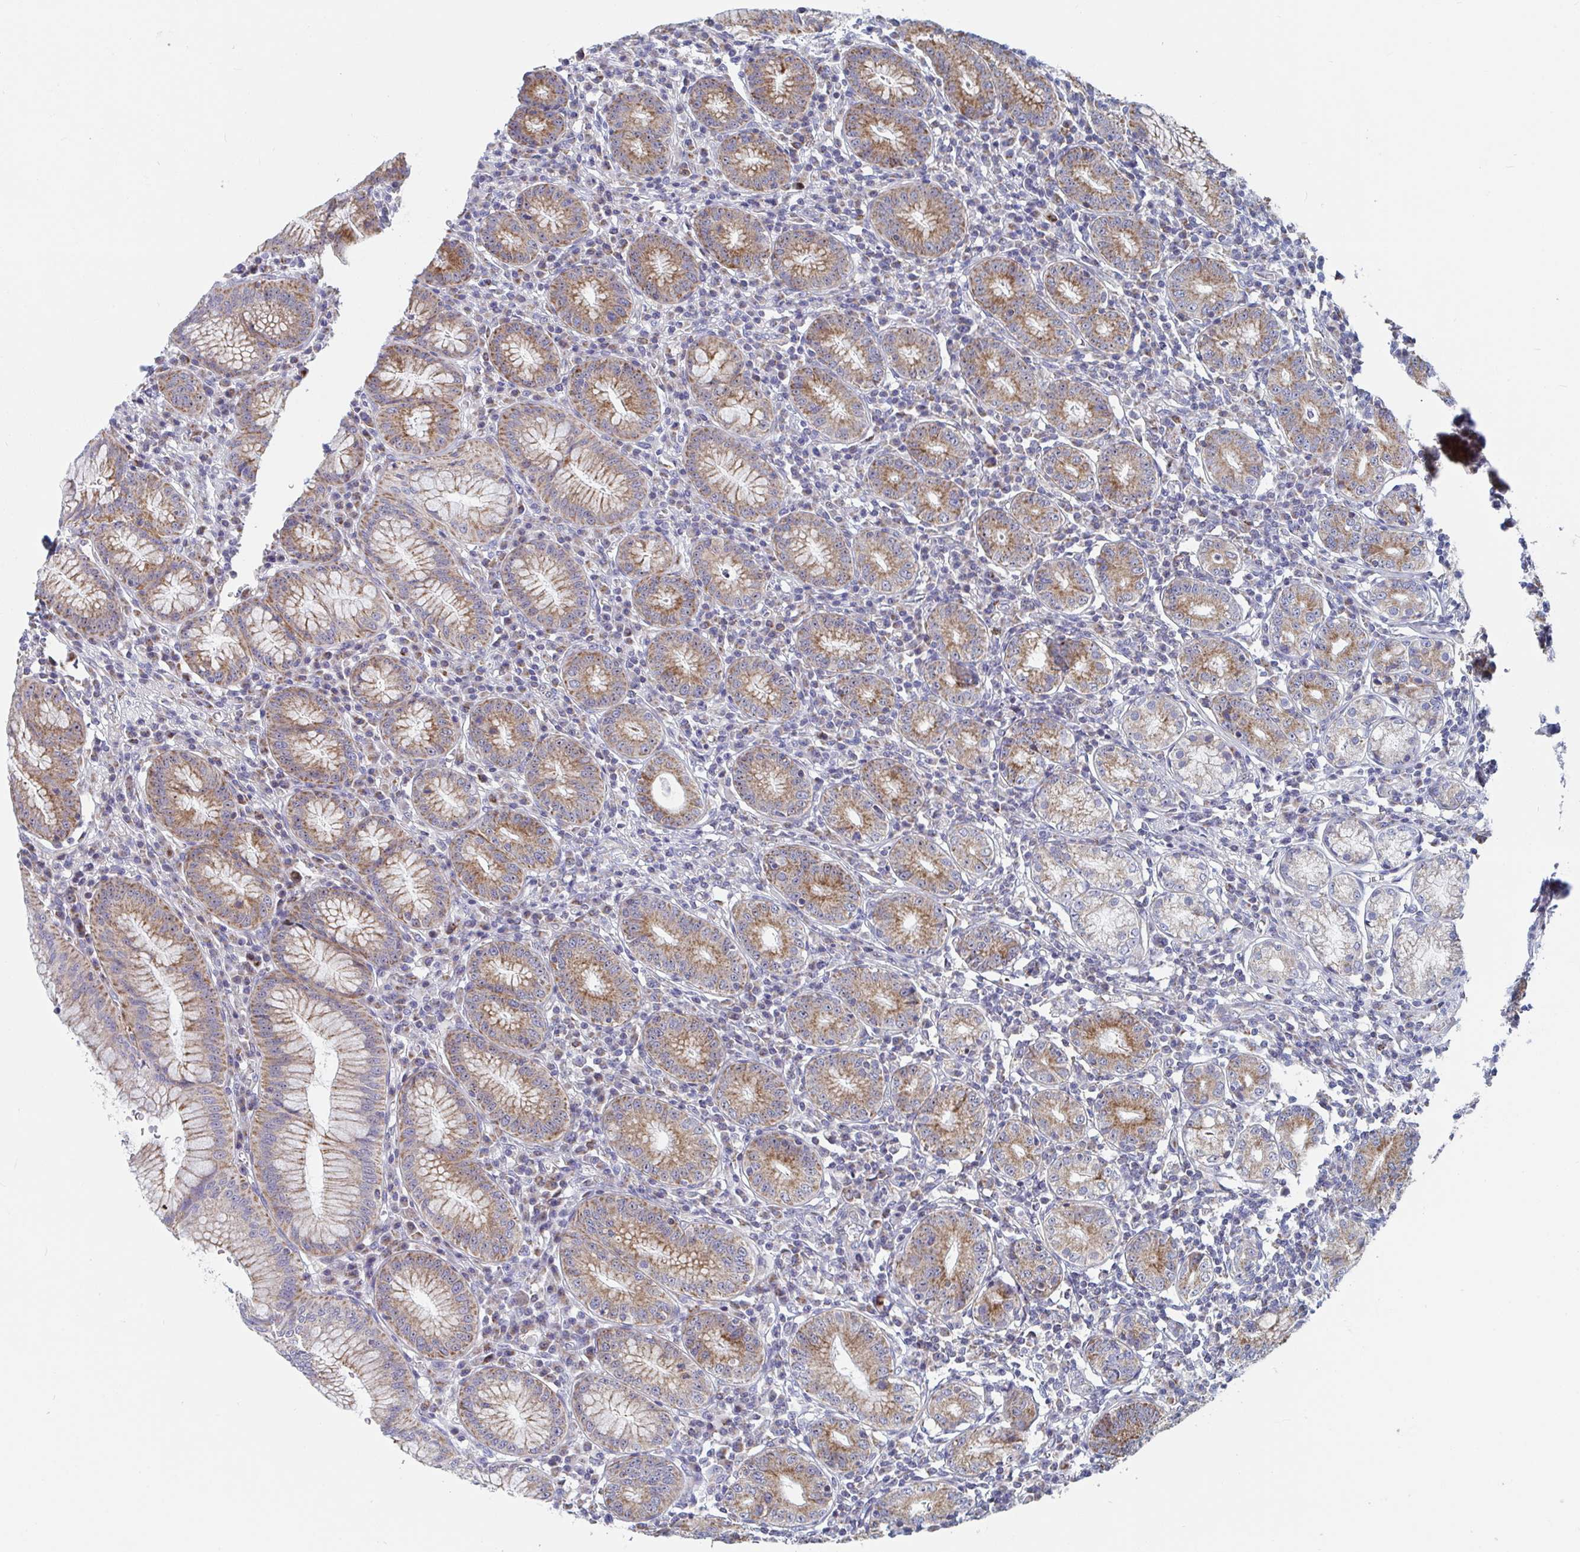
{"staining": {"intensity": "moderate", "quantity": "25%-75%", "location": "cytoplasmic/membranous,nuclear"}, "tissue": "stomach", "cell_type": "Glandular cells", "image_type": "normal", "snomed": [{"axis": "morphology", "description": "Normal tissue, NOS"}, {"axis": "topography", "description": "Stomach"}], "caption": "Benign stomach shows moderate cytoplasmic/membranous,nuclear staining in approximately 25%-75% of glandular cells.", "gene": "MRPL53", "patient": {"sex": "male", "age": 55}}